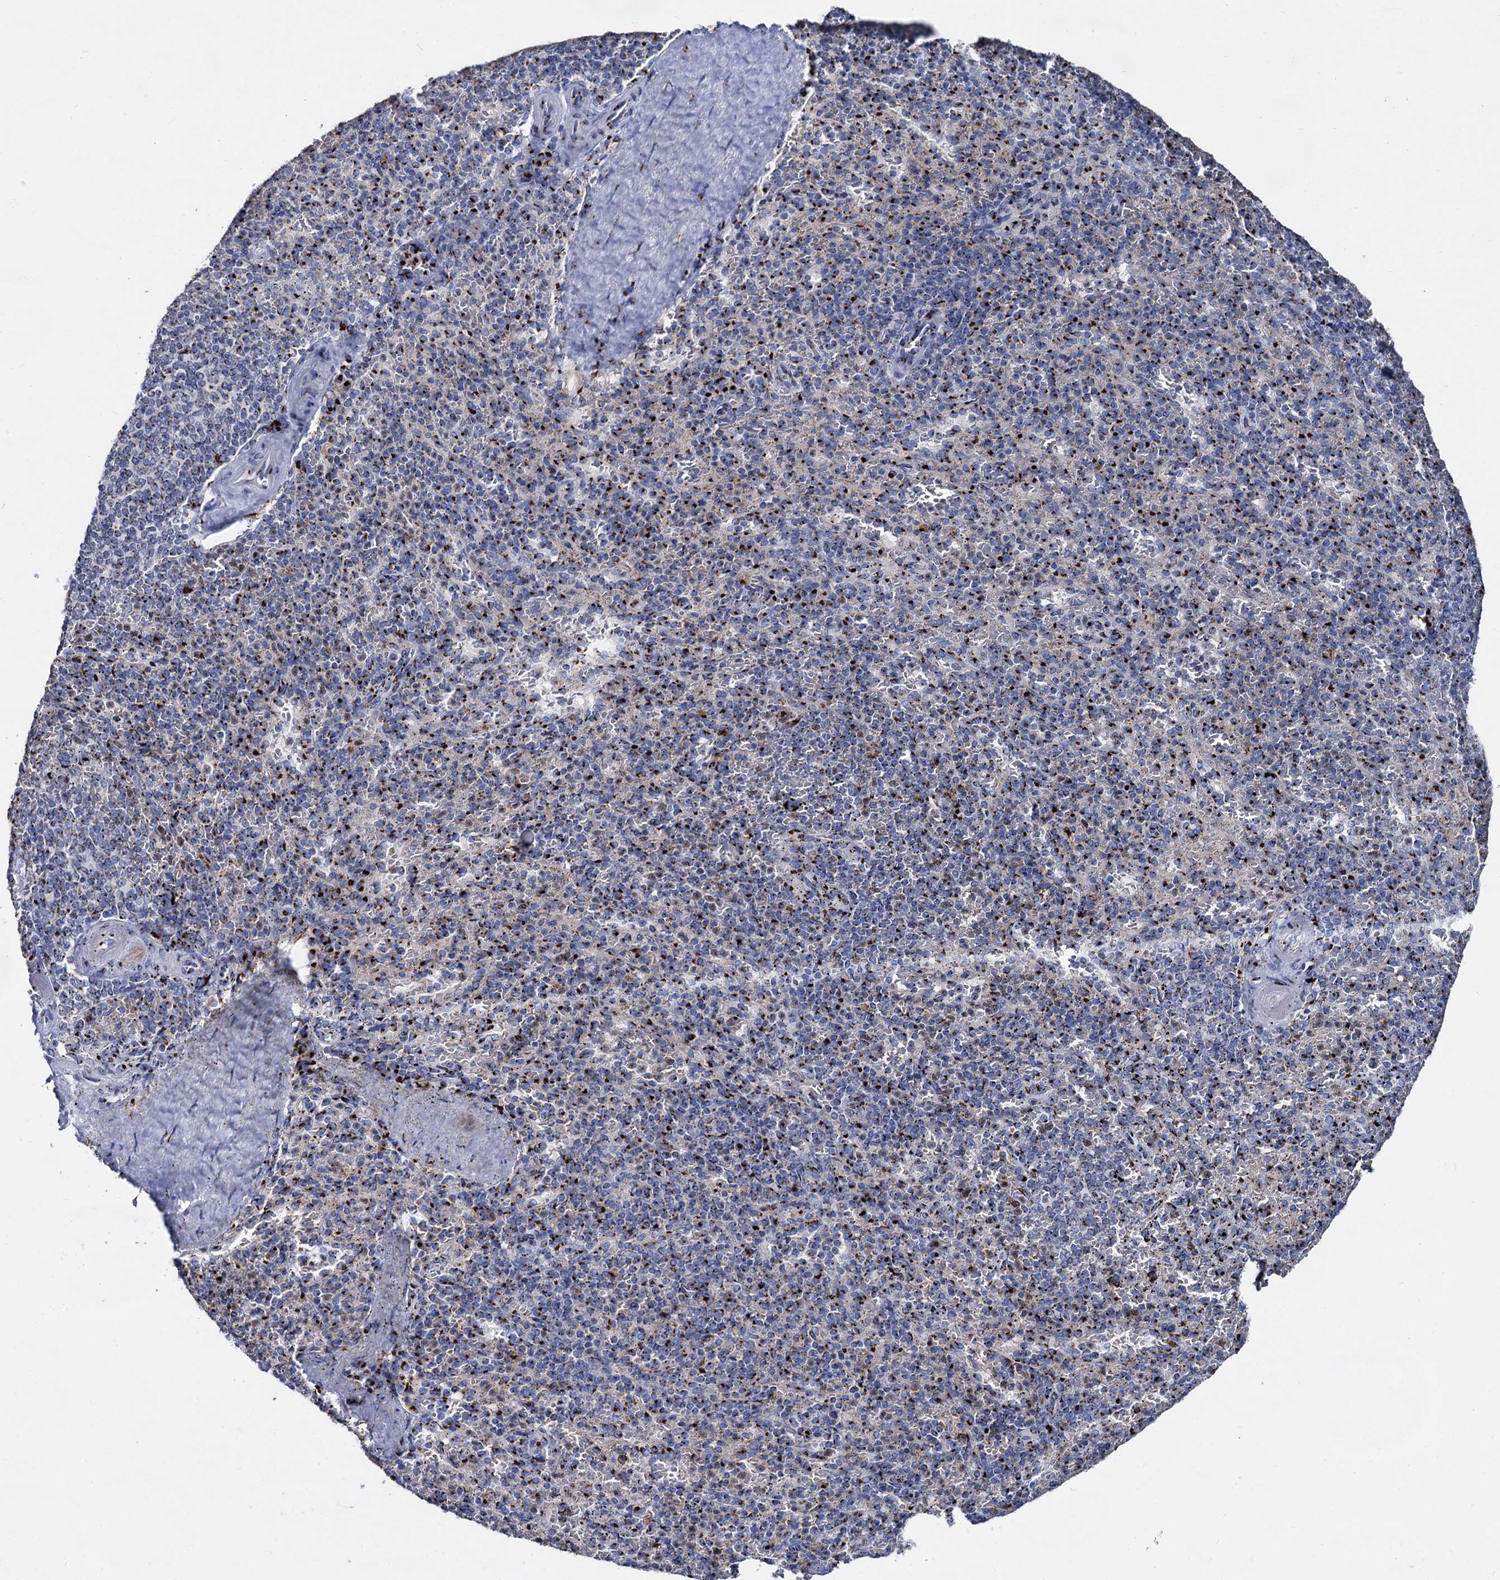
{"staining": {"intensity": "strong", "quantity": "25%-75%", "location": "cytoplasmic/membranous"}, "tissue": "spleen", "cell_type": "Cells in red pulp", "image_type": "normal", "snomed": [{"axis": "morphology", "description": "Normal tissue, NOS"}, {"axis": "topography", "description": "Spleen"}], "caption": "Immunohistochemistry (IHC) micrograph of unremarkable human spleen stained for a protein (brown), which demonstrates high levels of strong cytoplasmic/membranous expression in about 25%-75% of cells in red pulp.", "gene": "TM9SF3", "patient": {"sex": "male", "age": 82}}